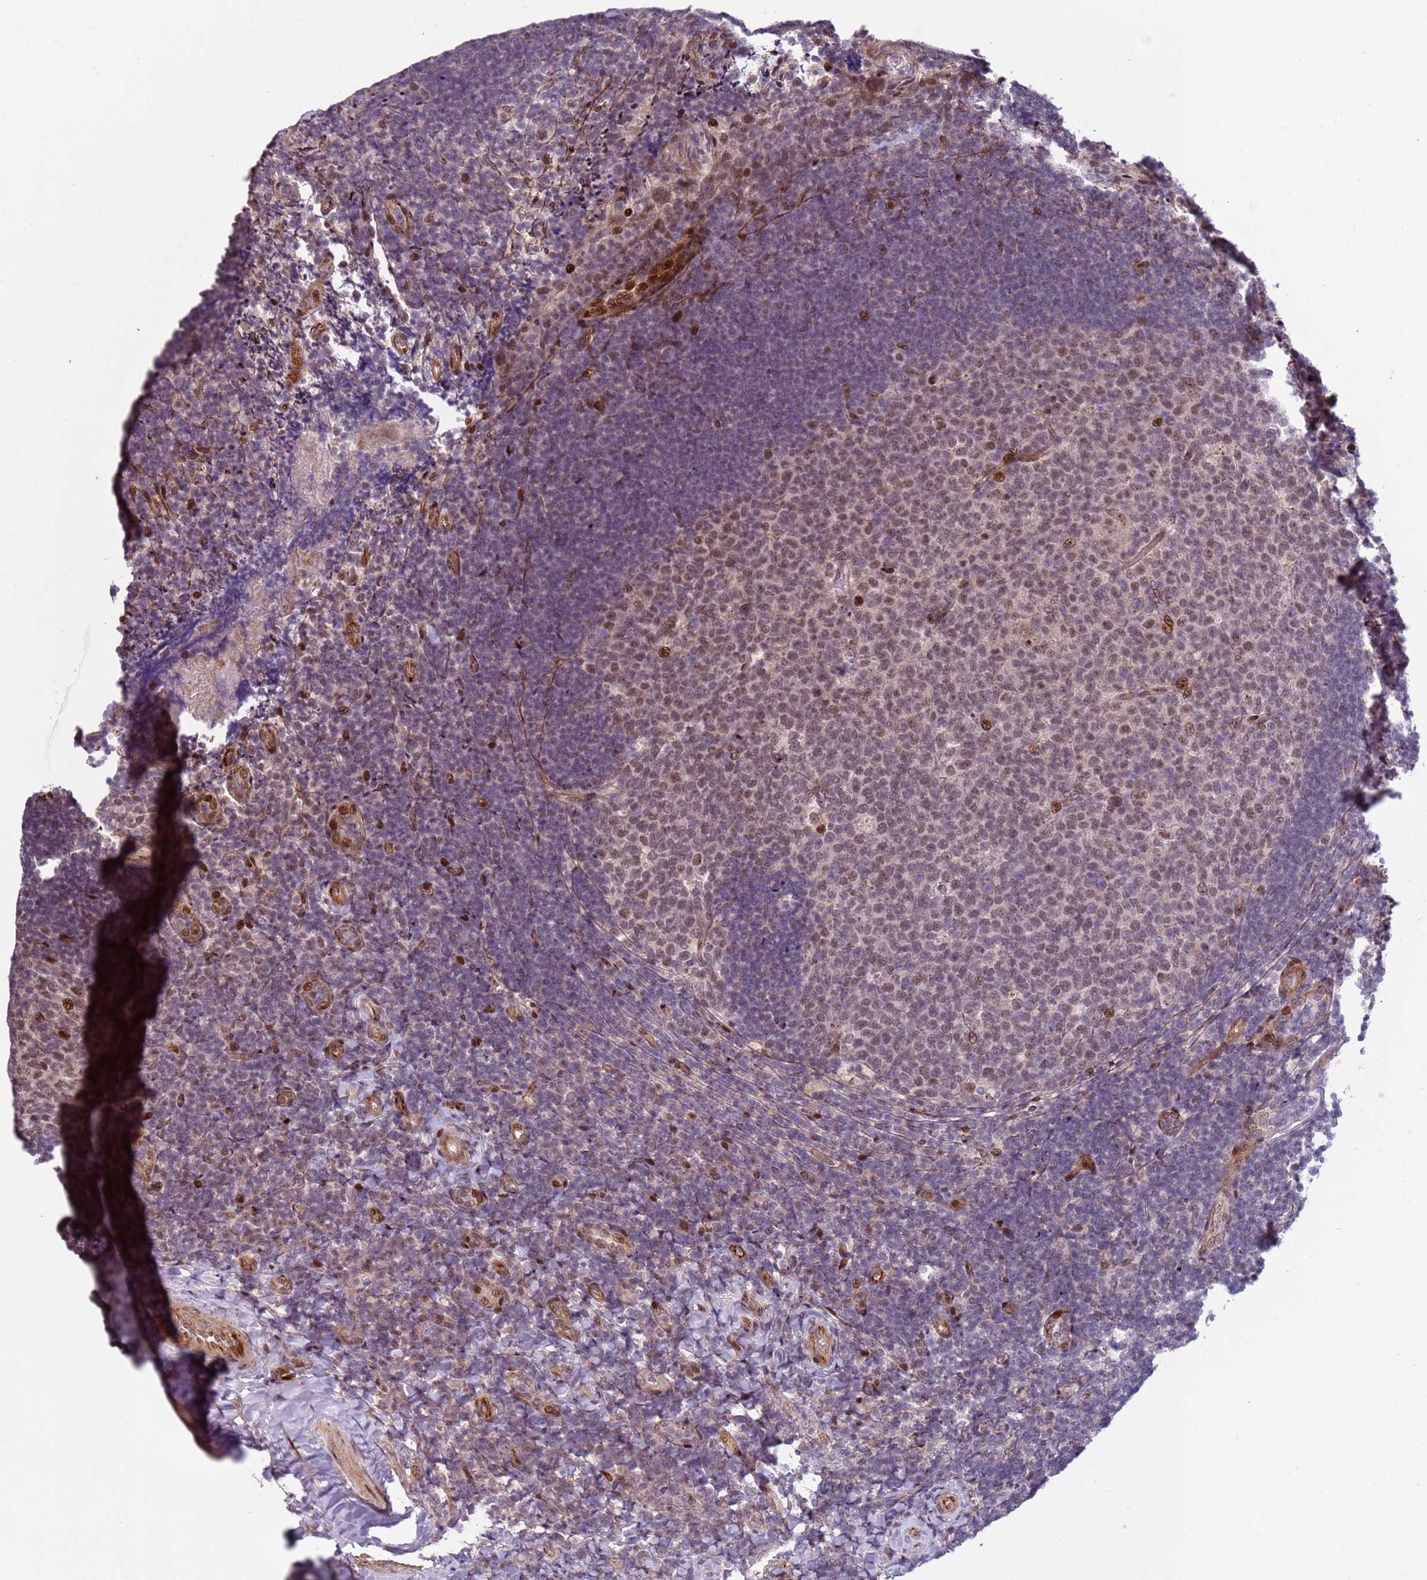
{"staining": {"intensity": "weak", "quantity": "25%-75%", "location": "nuclear"}, "tissue": "tonsil", "cell_type": "Germinal center cells", "image_type": "normal", "snomed": [{"axis": "morphology", "description": "Normal tissue, NOS"}, {"axis": "topography", "description": "Tonsil"}], "caption": "Immunohistochemical staining of normal human tonsil reveals low levels of weak nuclear staining in about 25%-75% of germinal center cells.", "gene": "SHC3", "patient": {"sex": "female", "age": 10}}